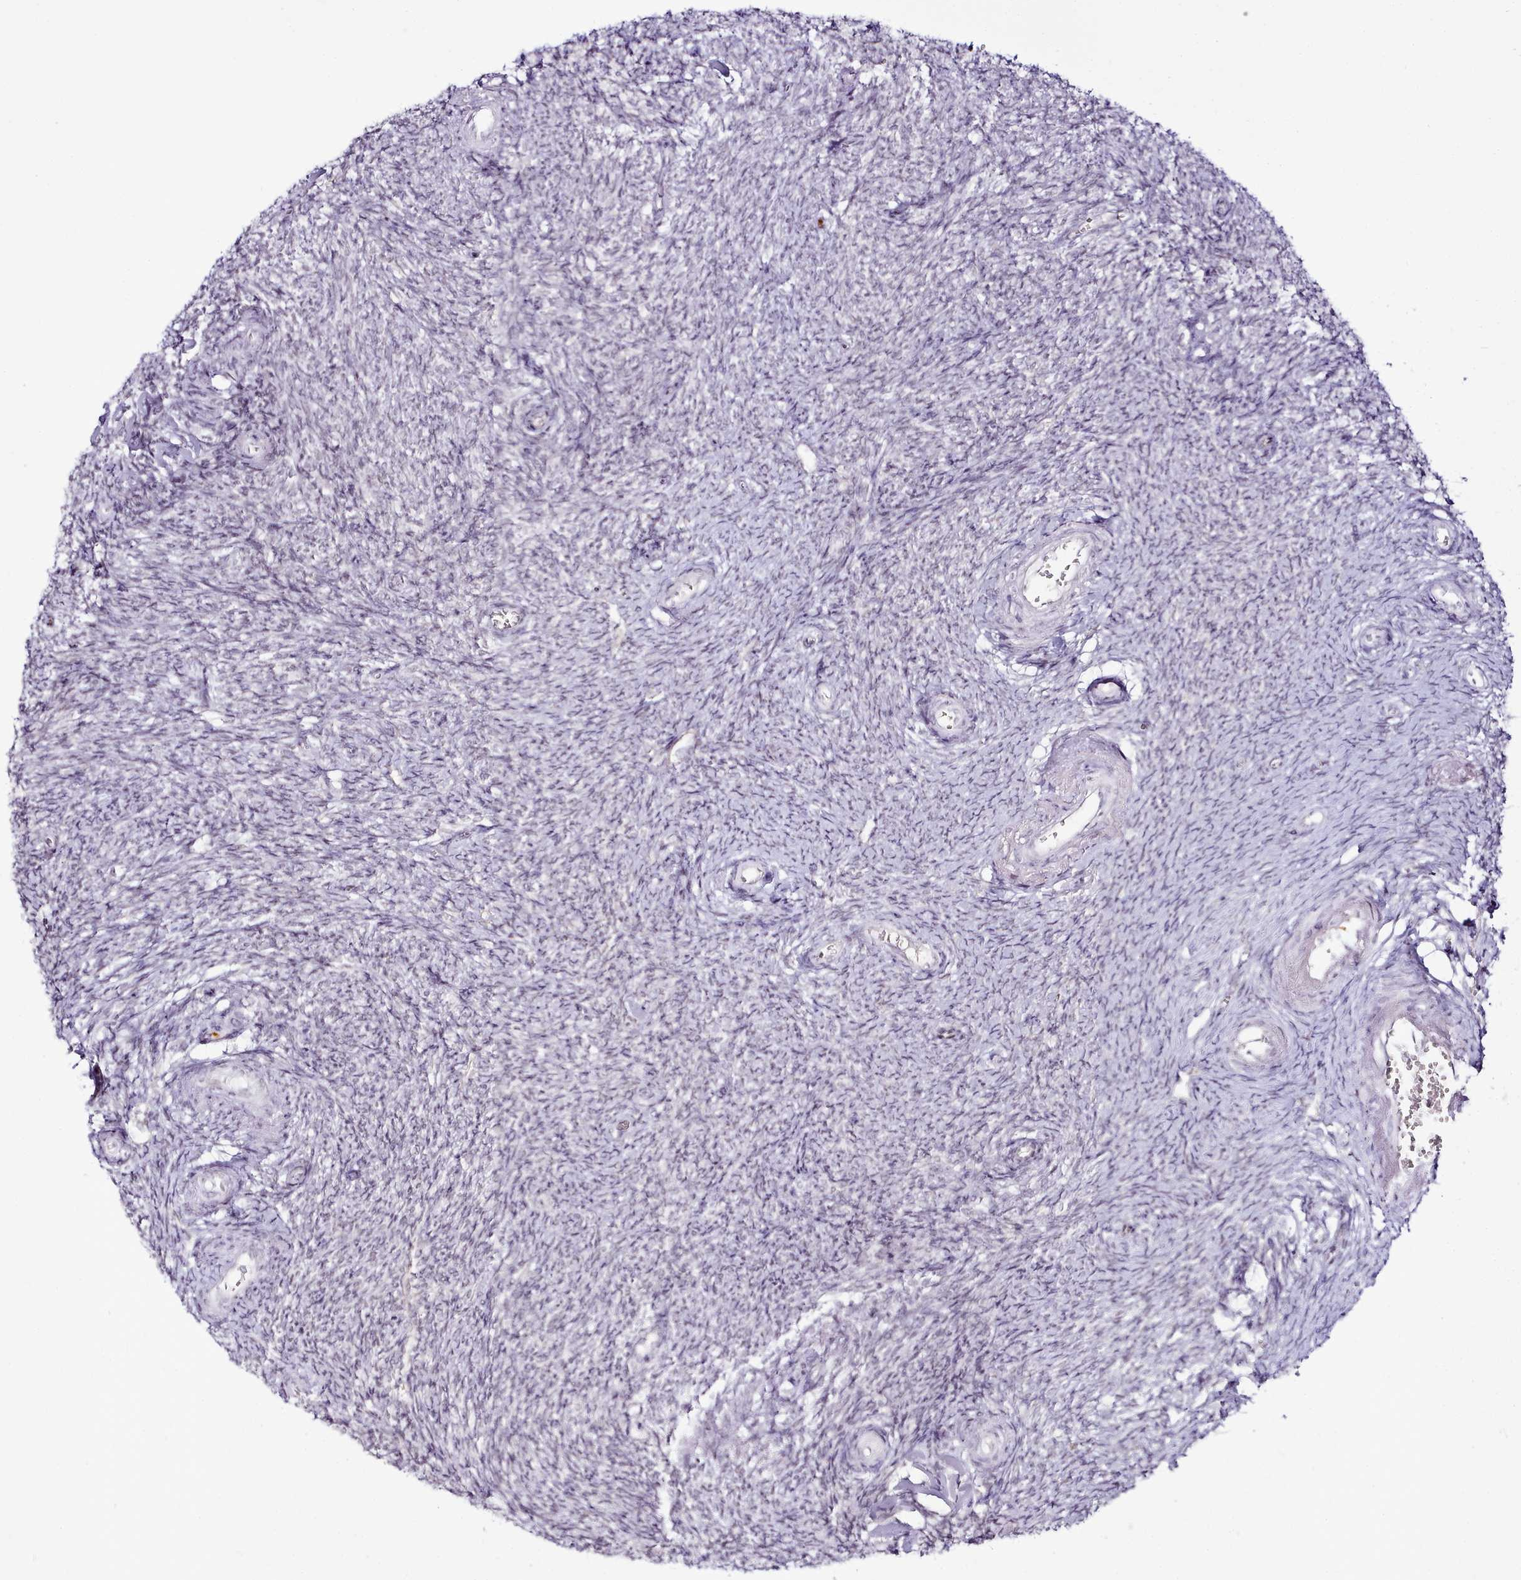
{"staining": {"intensity": "moderate", "quantity": ">75%", "location": "nuclear"}, "tissue": "ovary", "cell_type": "Follicle cells", "image_type": "normal", "snomed": [{"axis": "morphology", "description": "Normal tissue, NOS"}, {"axis": "topography", "description": "Ovary"}], "caption": "A photomicrograph showing moderate nuclear expression in approximately >75% of follicle cells in unremarkable ovary, as visualized by brown immunohistochemical staining.", "gene": "SYT15B", "patient": {"sex": "female", "age": 44}}